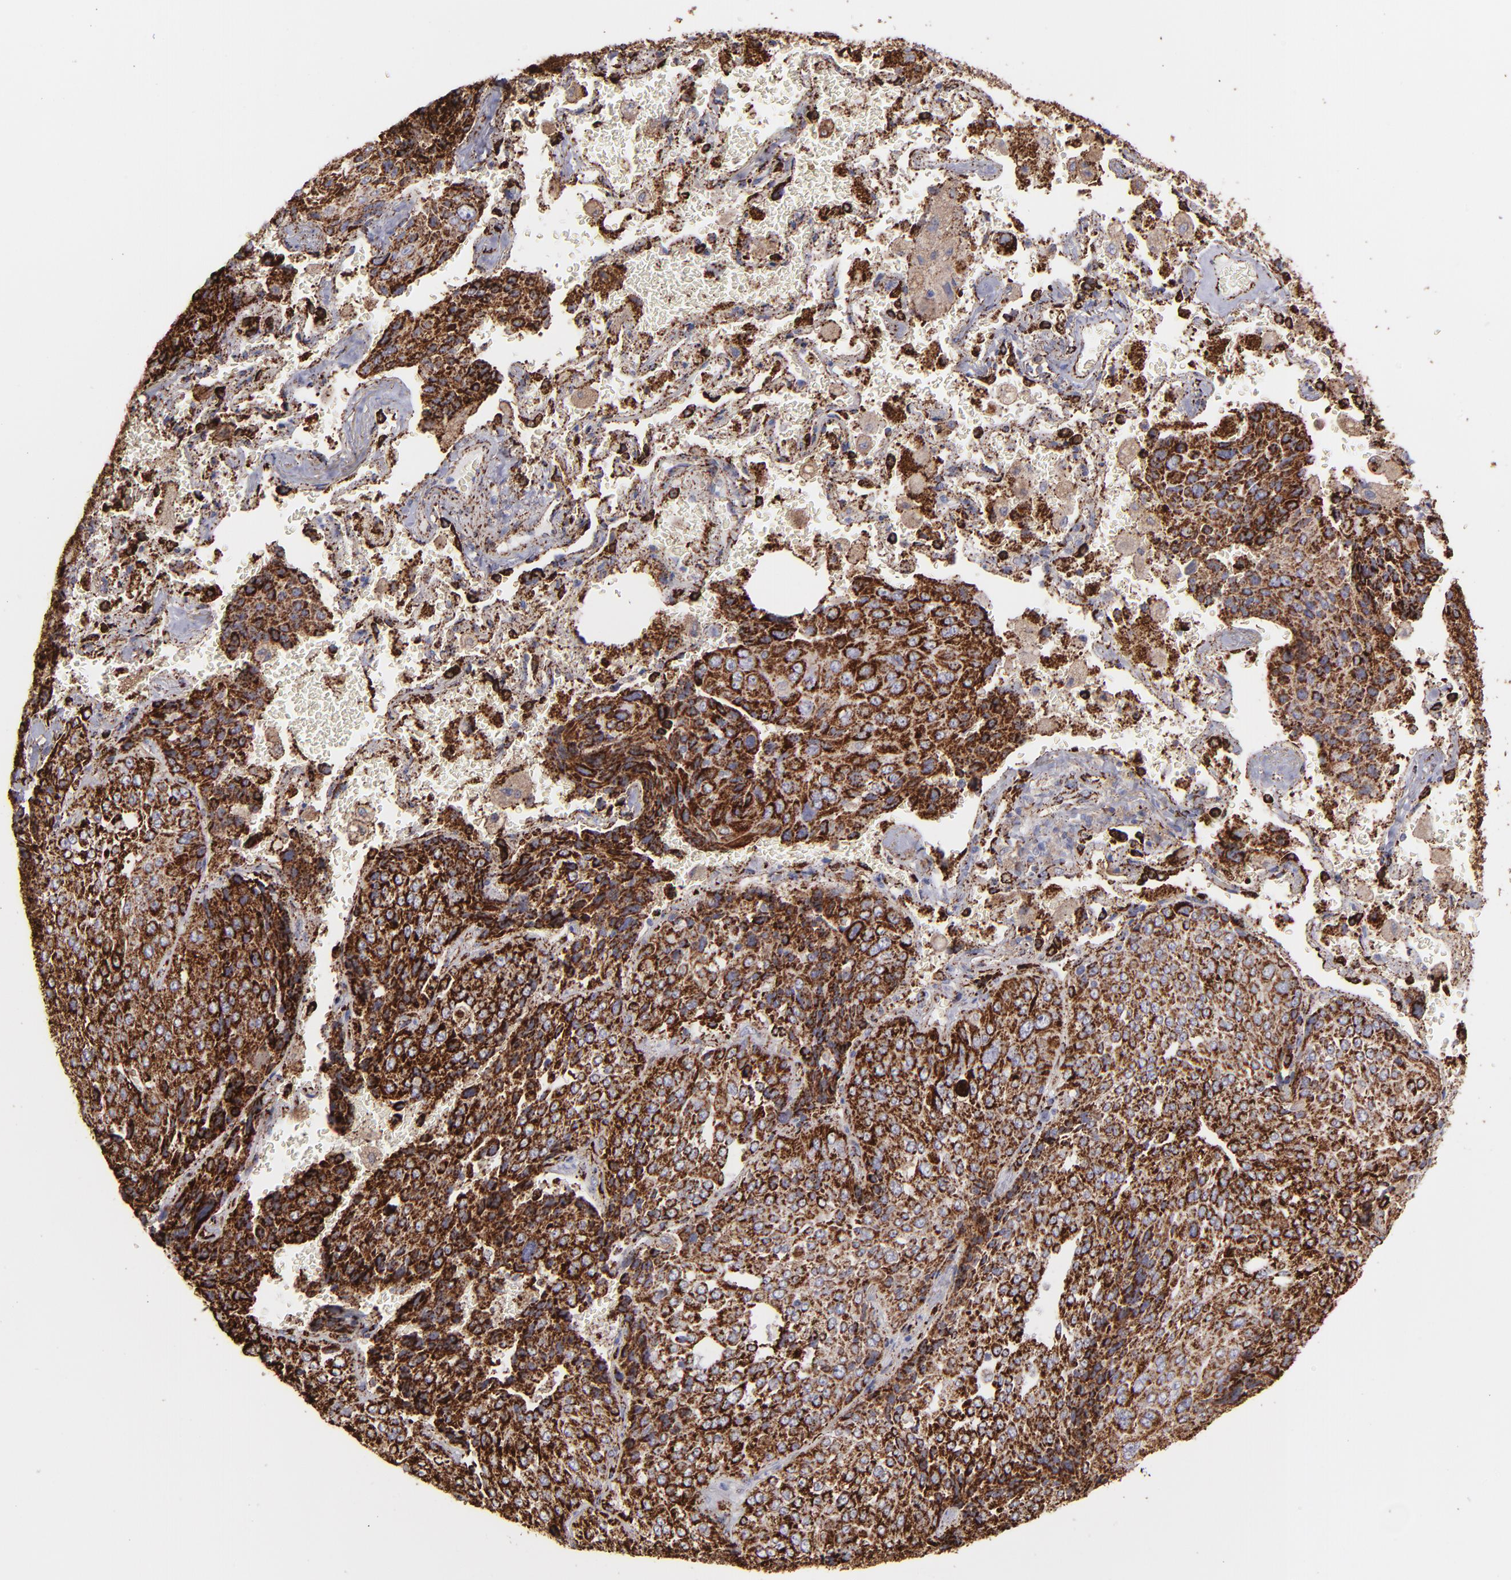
{"staining": {"intensity": "strong", "quantity": ">75%", "location": "cytoplasmic/membranous"}, "tissue": "lung cancer", "cell_type": "Tumor cells", "image_type": "cancer", "snomed": [{"axis": "morphology", "description": "Squamous cell carcinoma, NOS"}, {"axis": "topography", "description": "Lung"}], "caption": "This is an image of IHC staining of squamous cell carcinoma (lung), which shows strong positivity in the cytoplasmic/membranous of tumor cells.", "gene": "MAOB", "patient": {"sex": "male", "age": 54}}